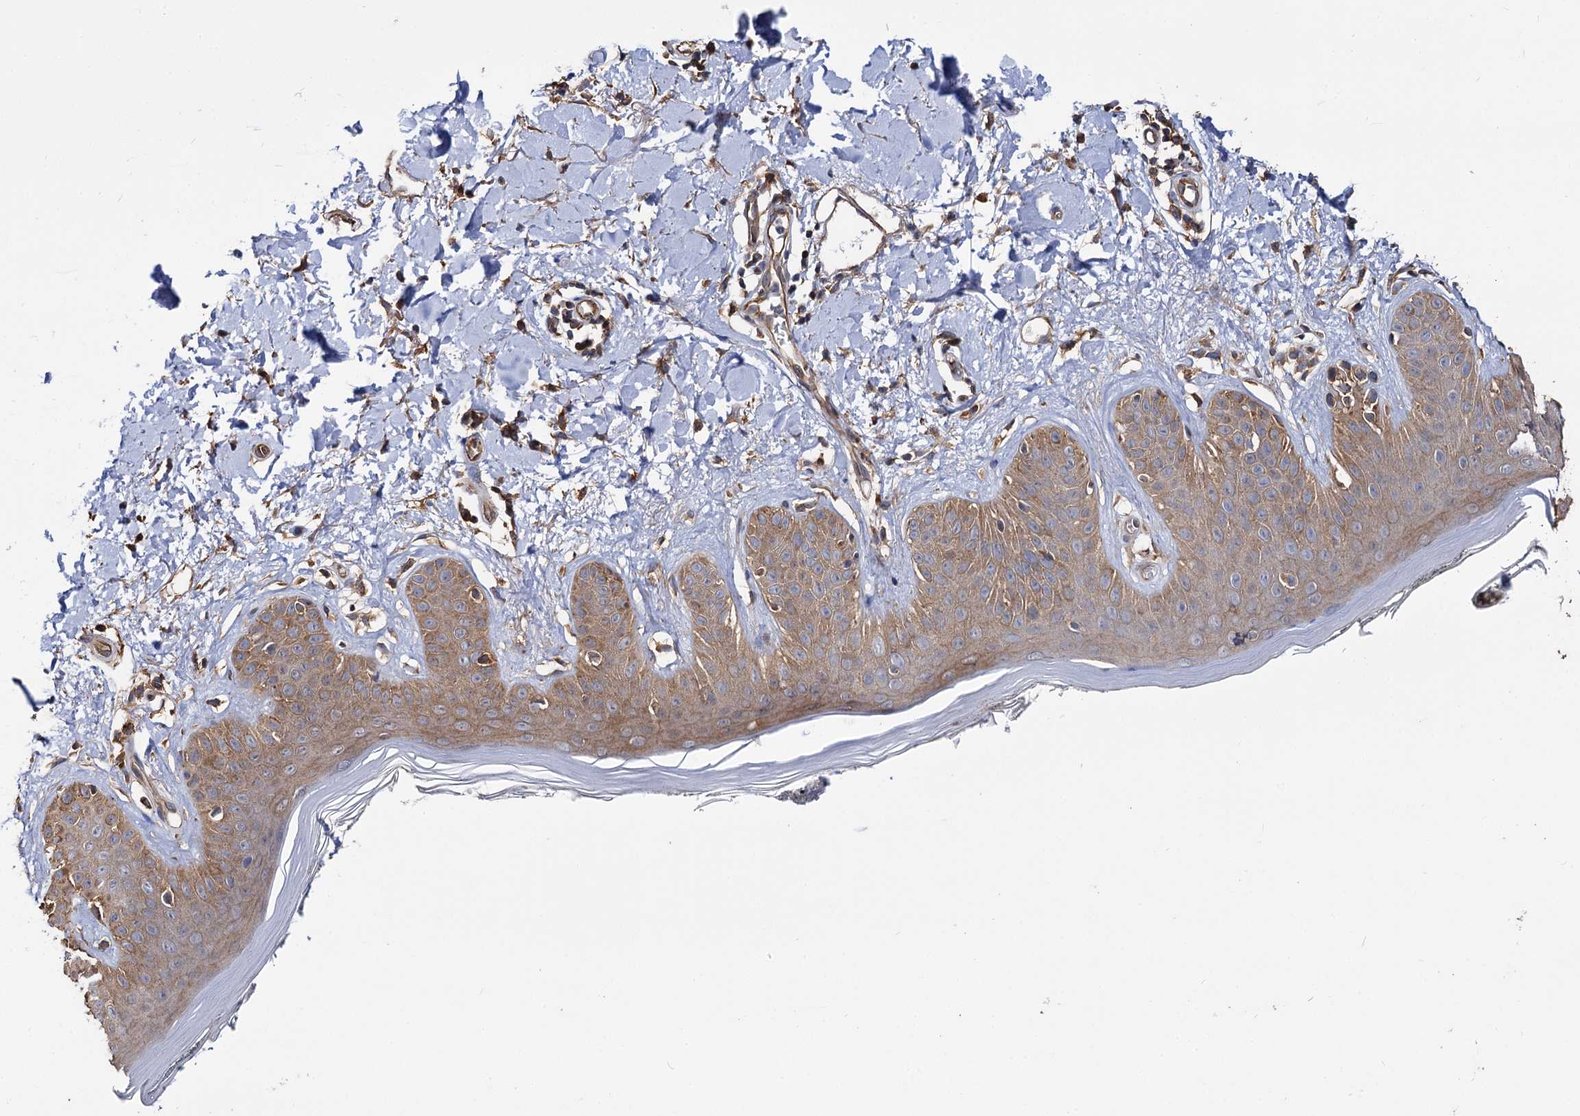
{"staining": {"intensity": "strong", "quantity": ">75%", "location": "cytoplasmic/membranous"}, "tissue": "skin", "cell_type": "Fibroblasts", "image_type": "normal", "snomed": [{"axis": "morphology", "description": "Normal tissue, NOS"}, {"axis": "topography", "description": "Skin"}], "caption": "Fibroblasts display high levels of strong cytoplasmic/membranous staining in approximately >75% of cells in benign skin.", "gene": "IDI1", "patient": {"sex": "female", "age": 64}}